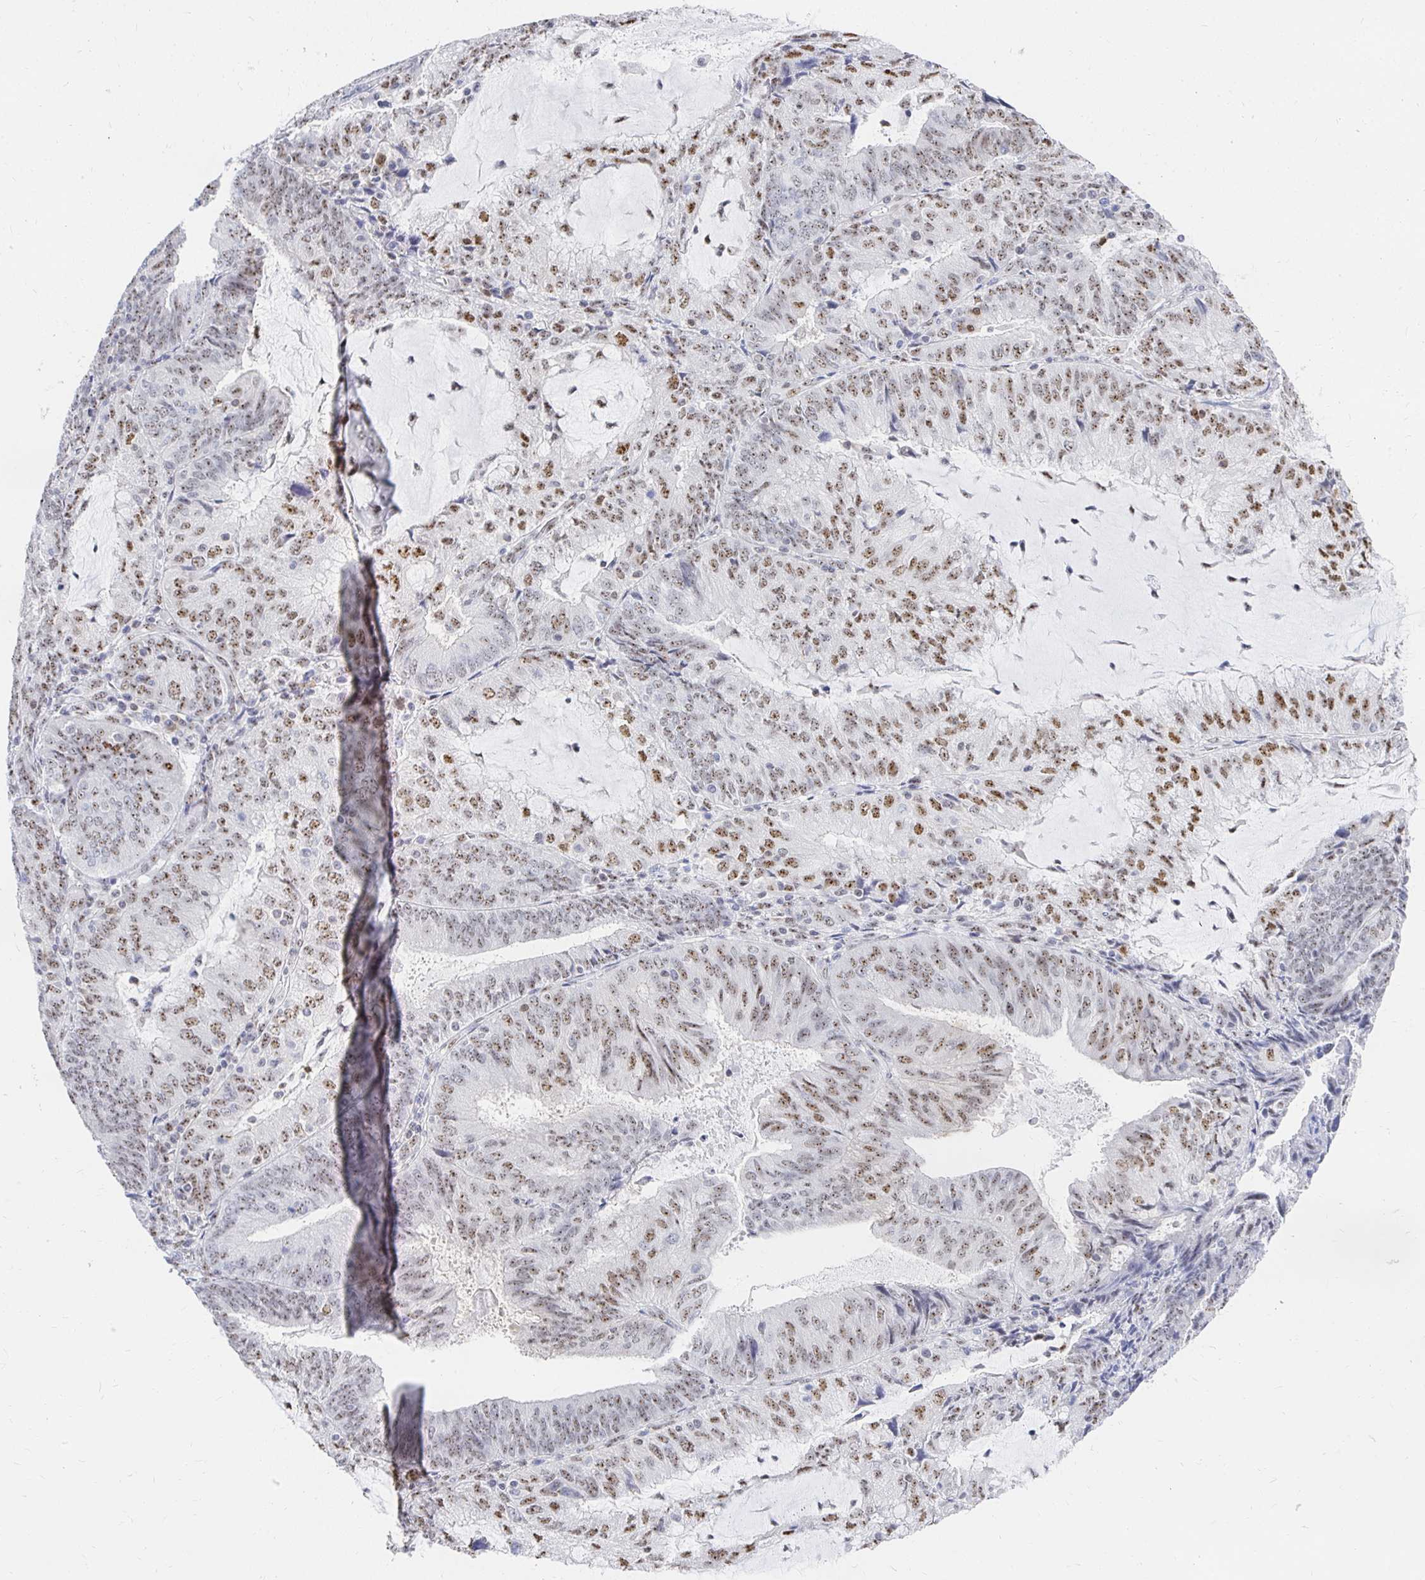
{"staining": {"intensity": "moderate", "quantity": ">75%", "location": "nuclear"}, "tissue": "endometrial cancer", "cell_type": "Tumor cells", "image_type": "cancer", "snomed": [{"axis": "morphology", "description": "Adenocarcinoma, NOS"}, {"axis": "topography", "description": "Endometrium"}], "caption": "Adenocarcinoma (endometrial) was stained to show a protein in brown. There is medium levels of moderate nuclear staining in about >75% of tumor cells.", "gene": "CLIC3", "patient": {"sex": "female", "age": 81}}